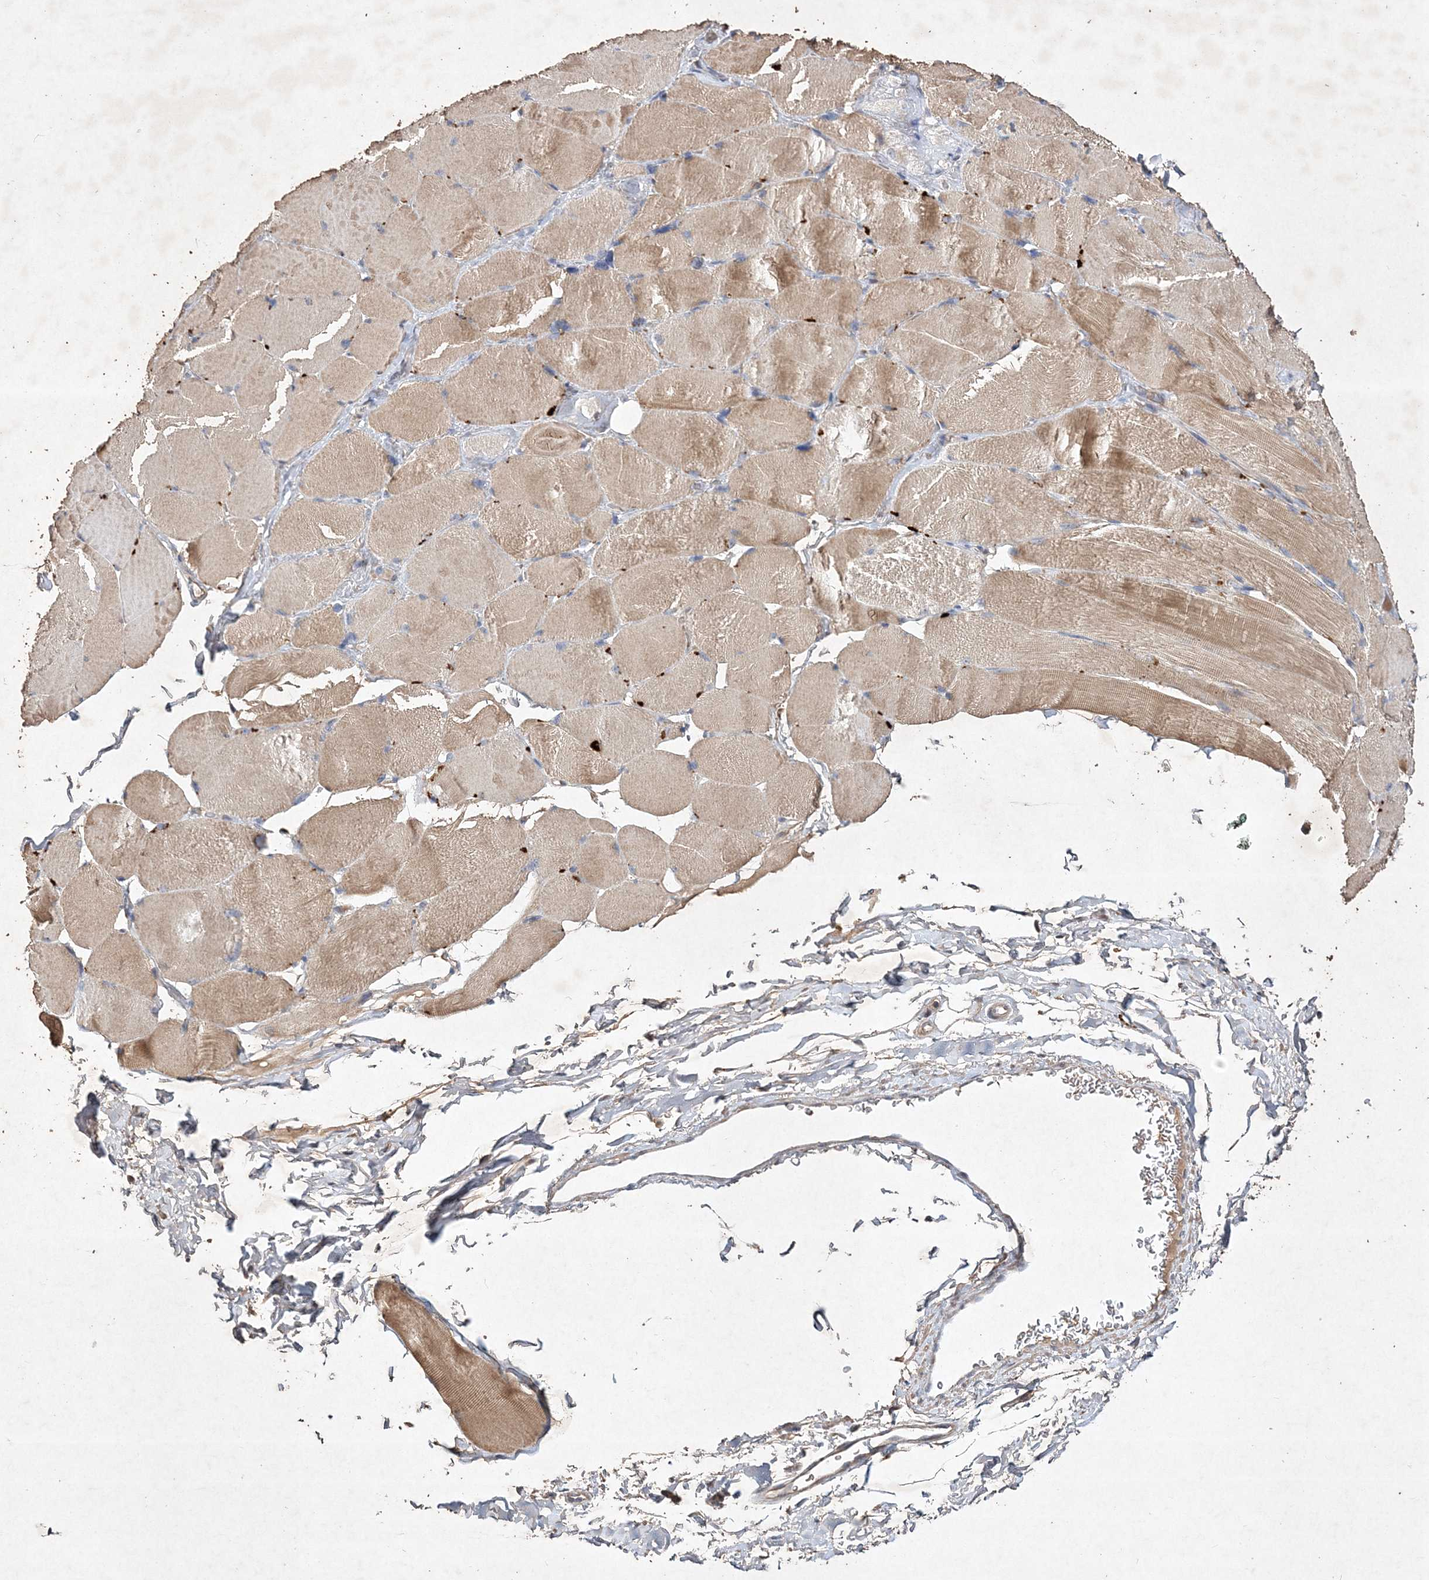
{"staining": {"intensity": "moderate", "quantity": ">75%", "location": "cytoplasmic/membranous"}, "tissue": "skeletal muscle", "cell_type": "Myocytes", "image_type": "normal", "snomed": [{"axis": "morphology", "description": "Normal tissue, NOS"}, {"axis": "topography", "description": "Skin"}, {"axis": "topography", "description": "Skeletal muscle"}], "caption": "A brown stain shows moderate cytoplasmic/membranous staining of a protein in myocytes of normal skeletal muscle.", "gene": "C3orf38", "patient": {"sex": "male", "age": 83}}